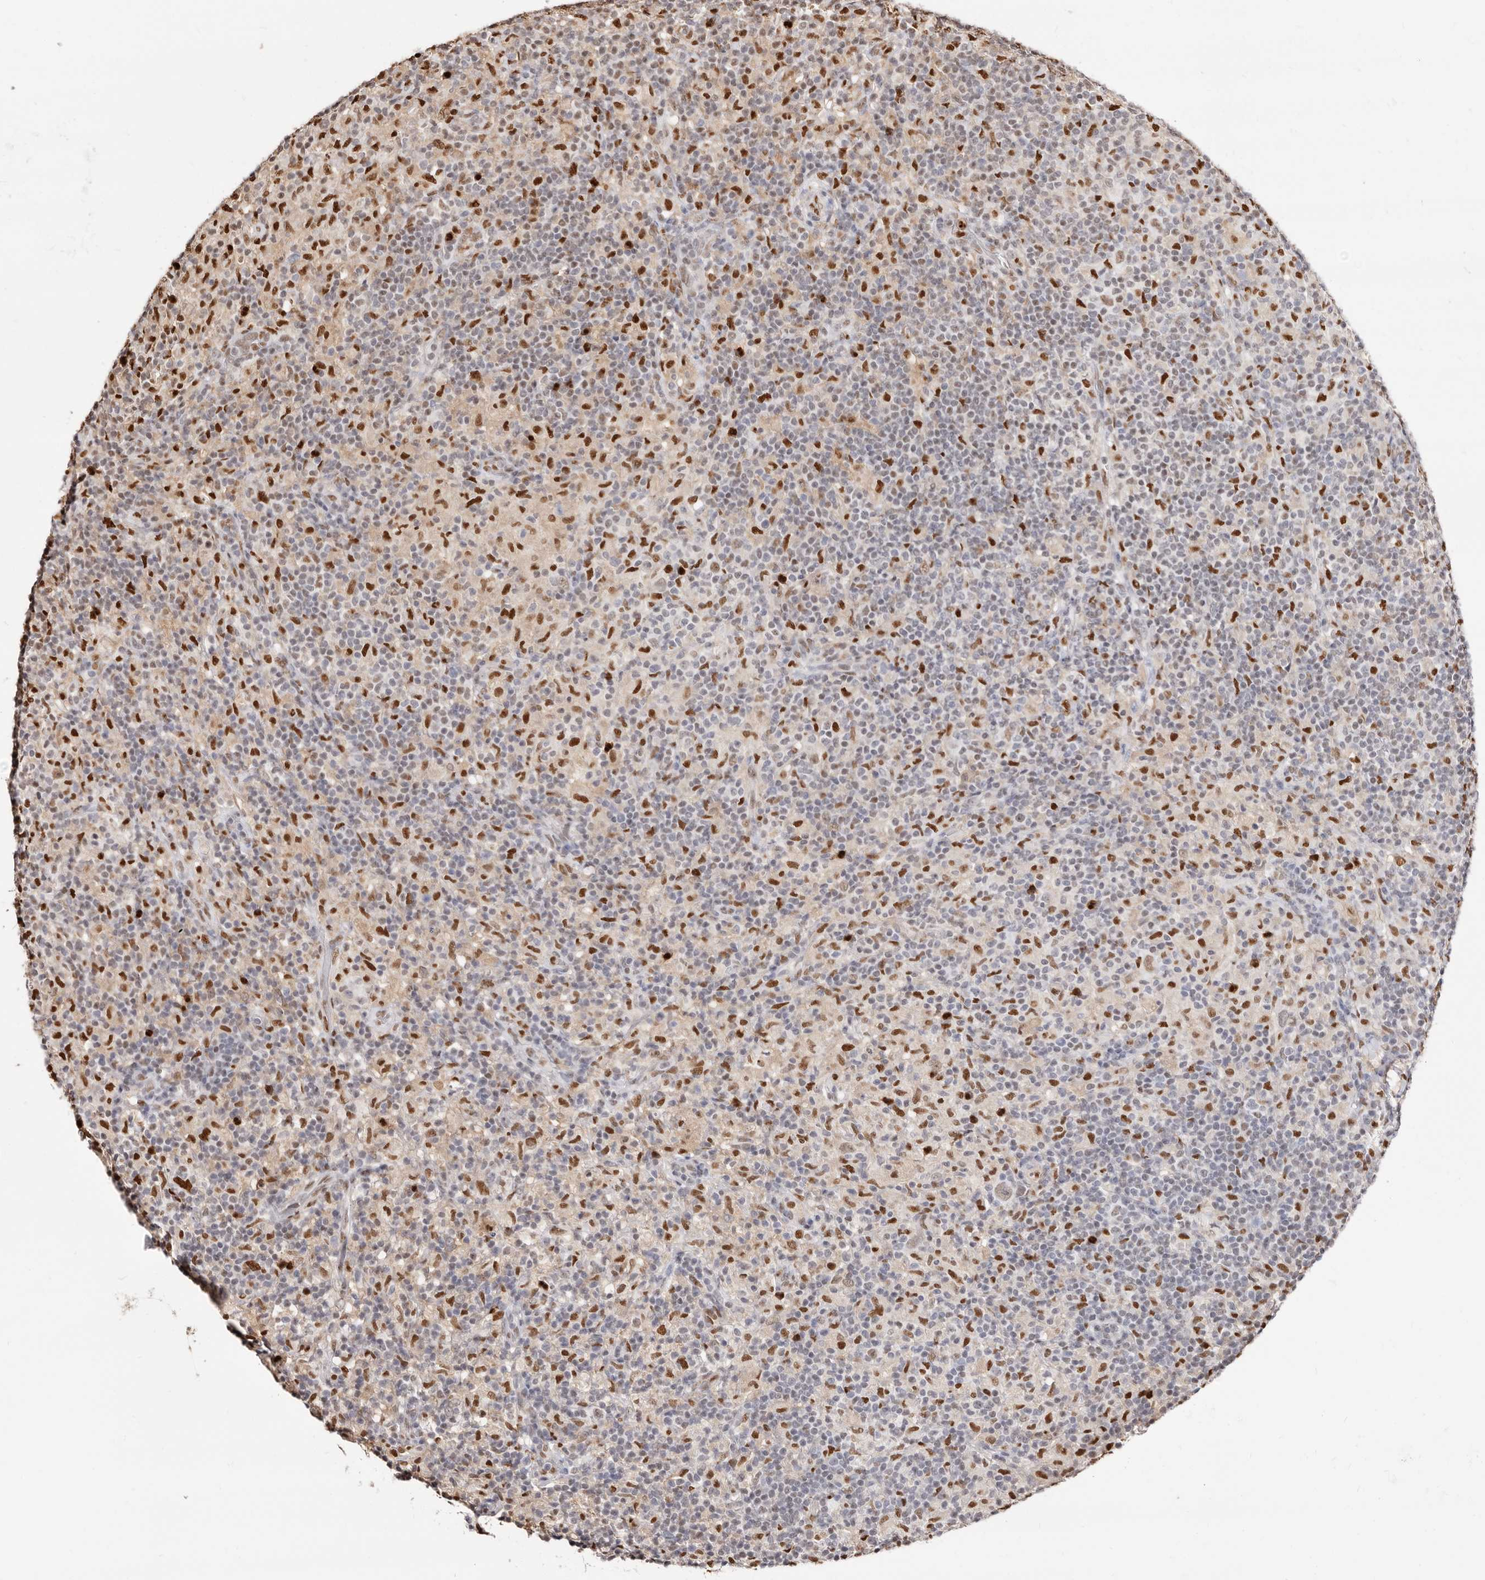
{"staining": {"intensity": "moderate", "quantity": ">75%", "location": "nuclear"}, "tissue": "lymphoma", "cell_type": "Tumor cells", "image_type": "cancer", "snomed": [{"axis": "morphology", "description": "Hodgkin's disease, NOS"}, {"axis": "topography", "description": "Lymph node"}], "caption": "Moderate nuclear expression for a protein is identified in approximately >75% of tumor cells of Hodgkin's disease using immunohistochemistry (IHC).", "gene": "TKT", "patient": {"sex": "male", "age": 70}}